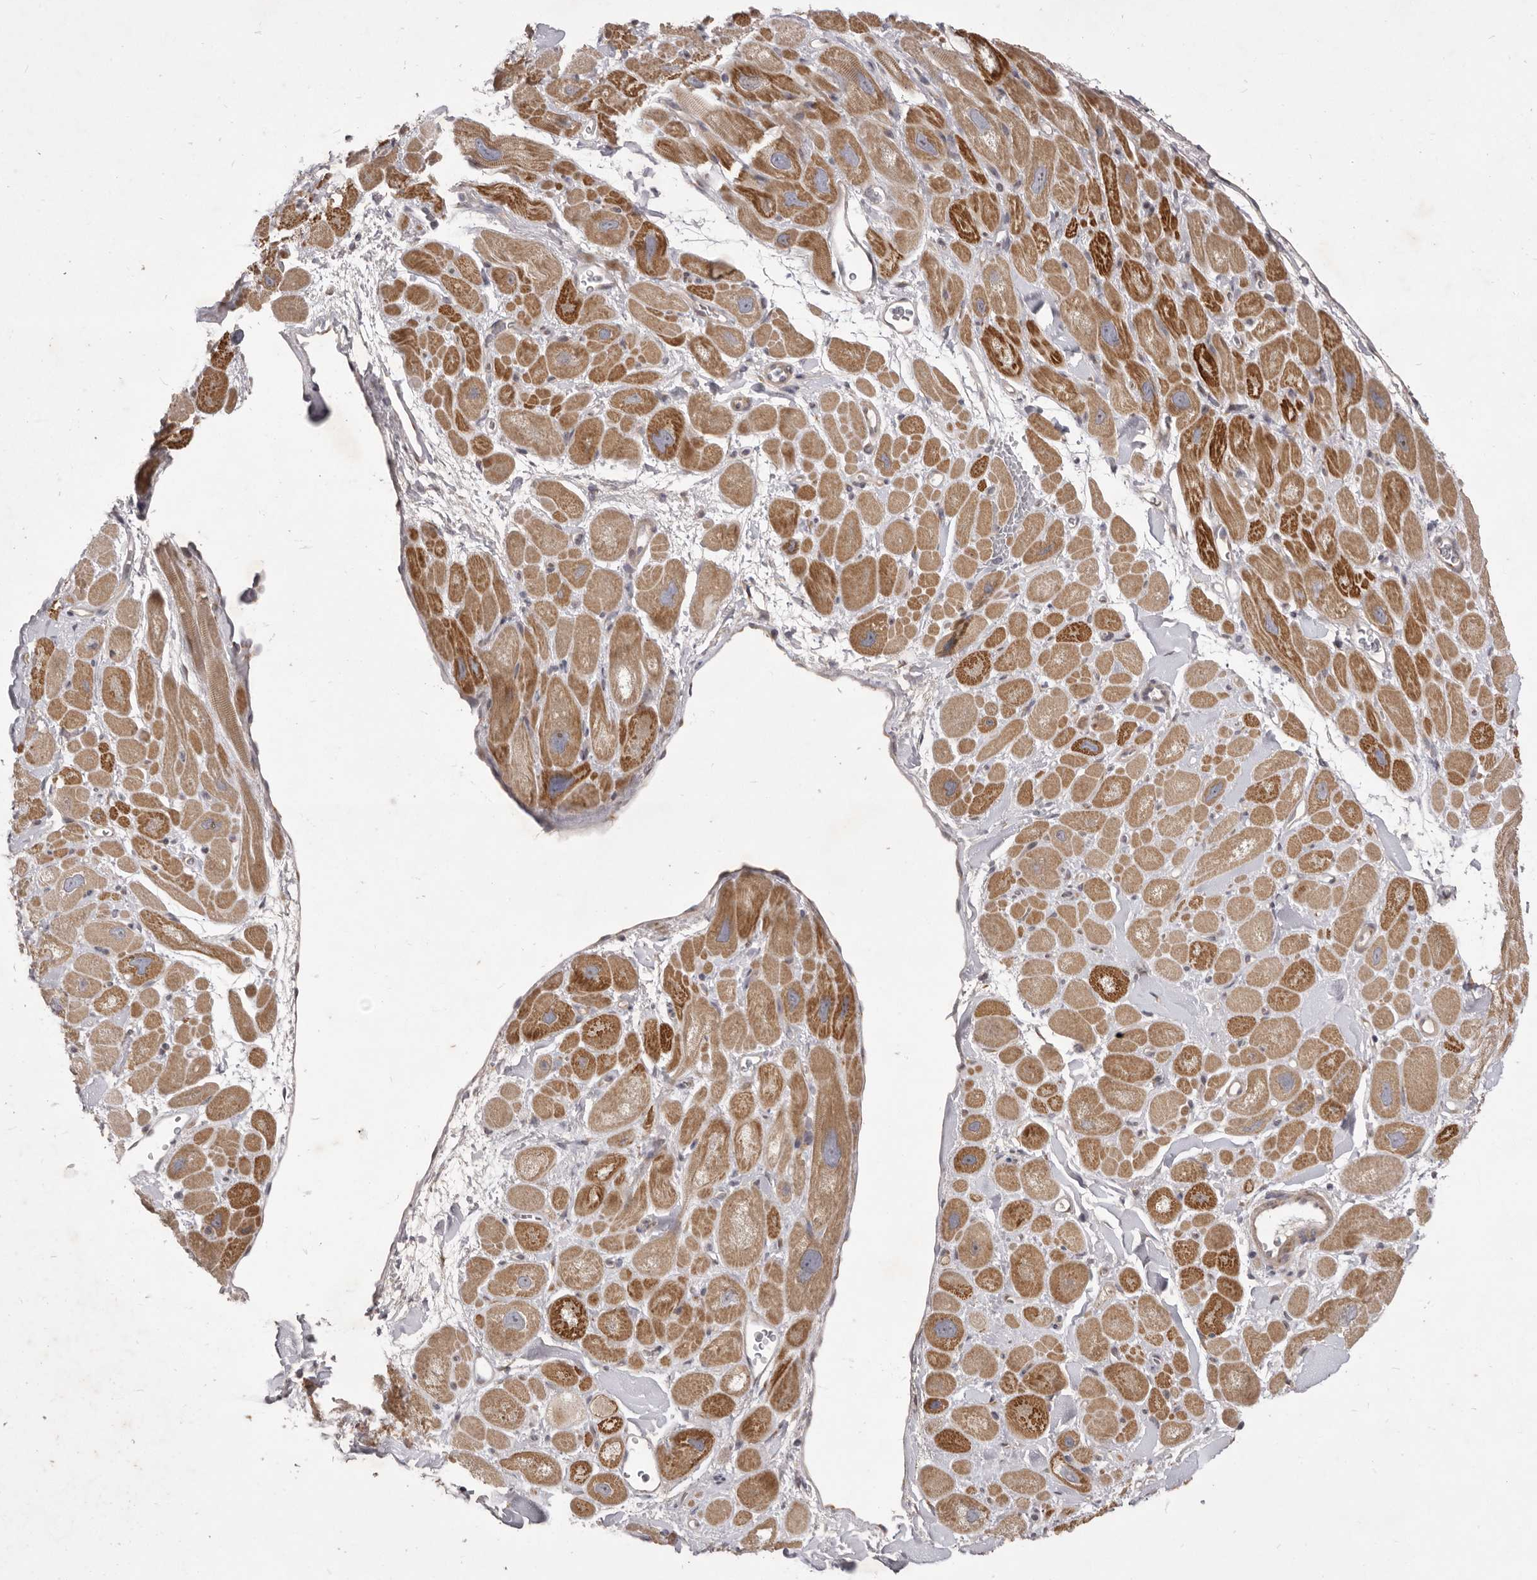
{"staining": {"intensity": "moderate", "quantity": ">75%", "location": "cytoplasmic/membranous"}, "tissue": "heart muscle", "cell_type": "Cardiomyocytes", "image_type": "normal", "snomed": [{"axis": "morphology", "description": "Normal tissue, NOS"}, {"axis": "topography", "description": "Heart"}], "caption": "This histopathology image reveals immunohistochemistry (IHC) staining of benign heart muscle, with medium moderate cytoplasmic/membranous staining in approximately >75% of cardiomyocytes.", "gene": "TBC1D8B", "patient": {"sex": "male", "age": 49}}